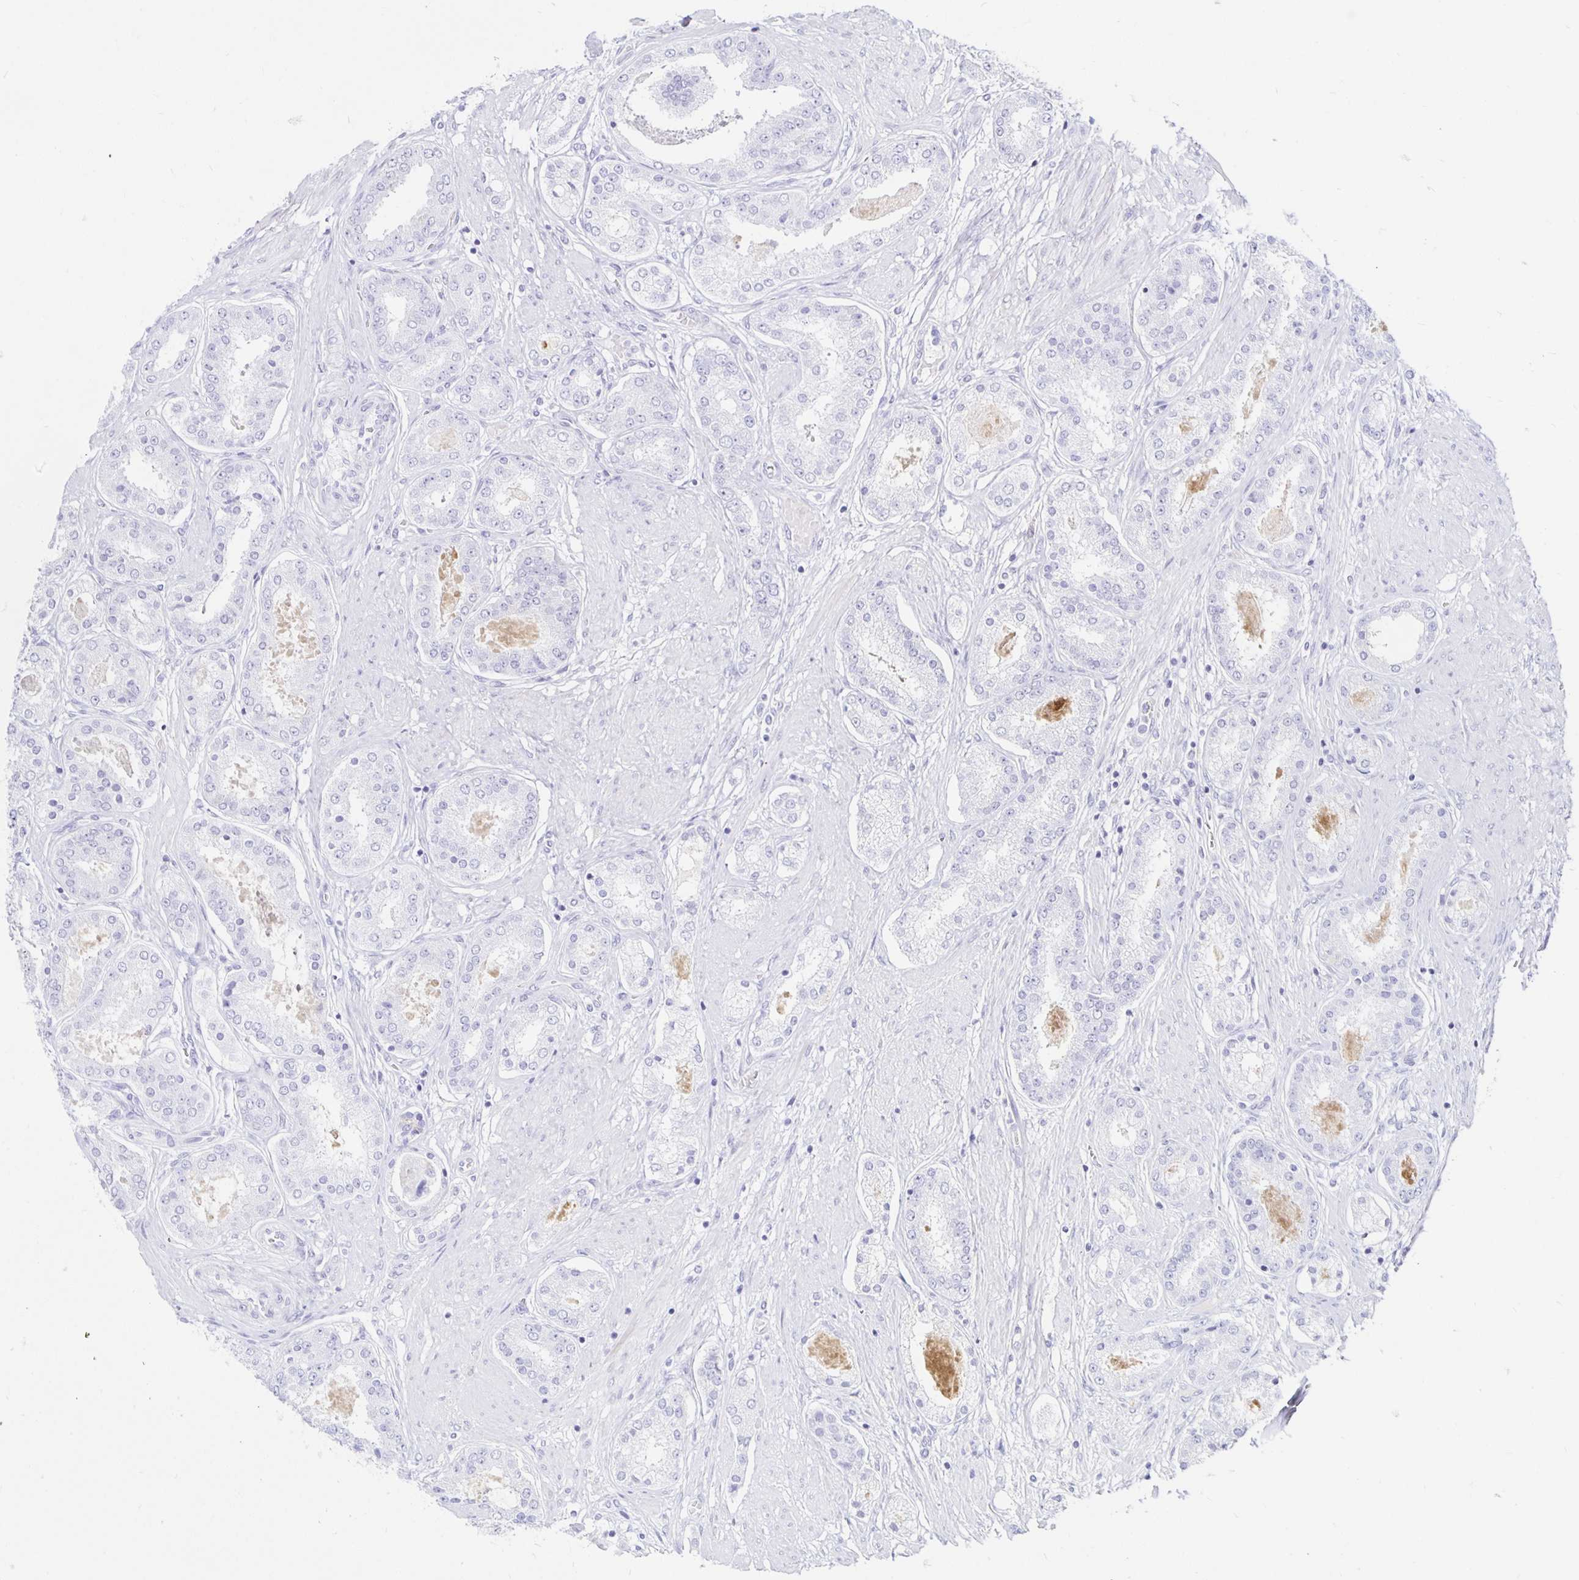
{"staining": {"intensity": "negative", "quantity": "none", "location": "none"}, "tissue": "prostate cancer", "cell_type": "Tumor cells", "image_type": "cancer", "snomed": [{"axis": "morphology", "description": "Adenocarcinoma, High grade"}, {"axis": "topography", "description": "Prostate"}], "caption": "This is an IHC histopathology image of human prostate adenocarcinoma (high-grade). There is no staining in tumor cells.", "gene": "TIMP1", "patient": {"sex": "male", "age": 63}}